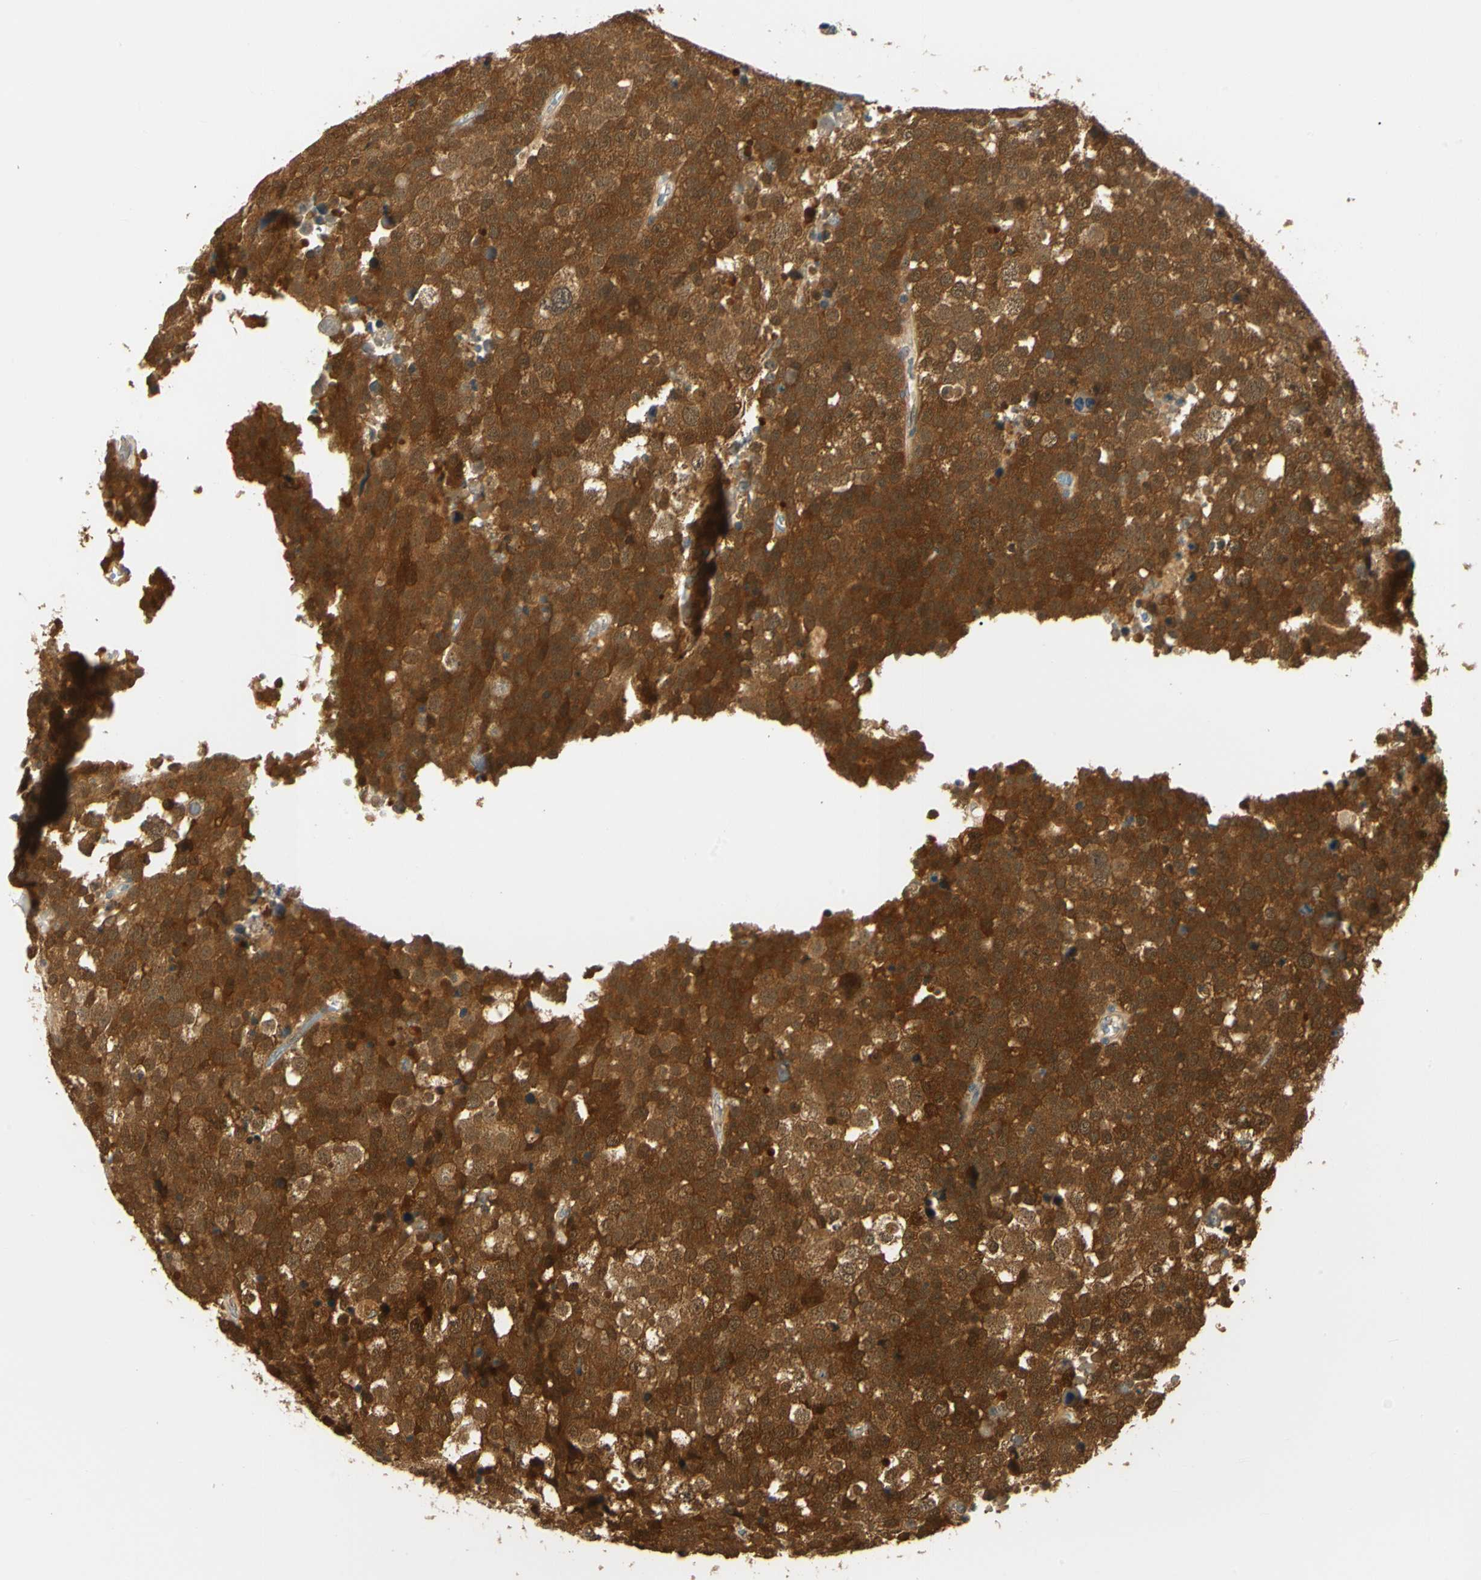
{"staining": {"intensity": "strong", "quantity": ">75%", "location": "cytoplasmic/membranous,nuclear"}, "tissue": "testis cancer", "cell_type": "Tumor cells", "image_type": "cancer", "snomed": [{"axis": "morphology", "description": "Seminoma, NOS"}, {"axis": "topography", "description": "Testis"}], "caption": "Testis cancer tissue shows strong cytoplasmic/membranous and nuclear expression in about >75% of tumor cells, visualized by immunohistochemistry.", "gene": "UBE2Z", "patient": {"sex": "male", "age": 71}}